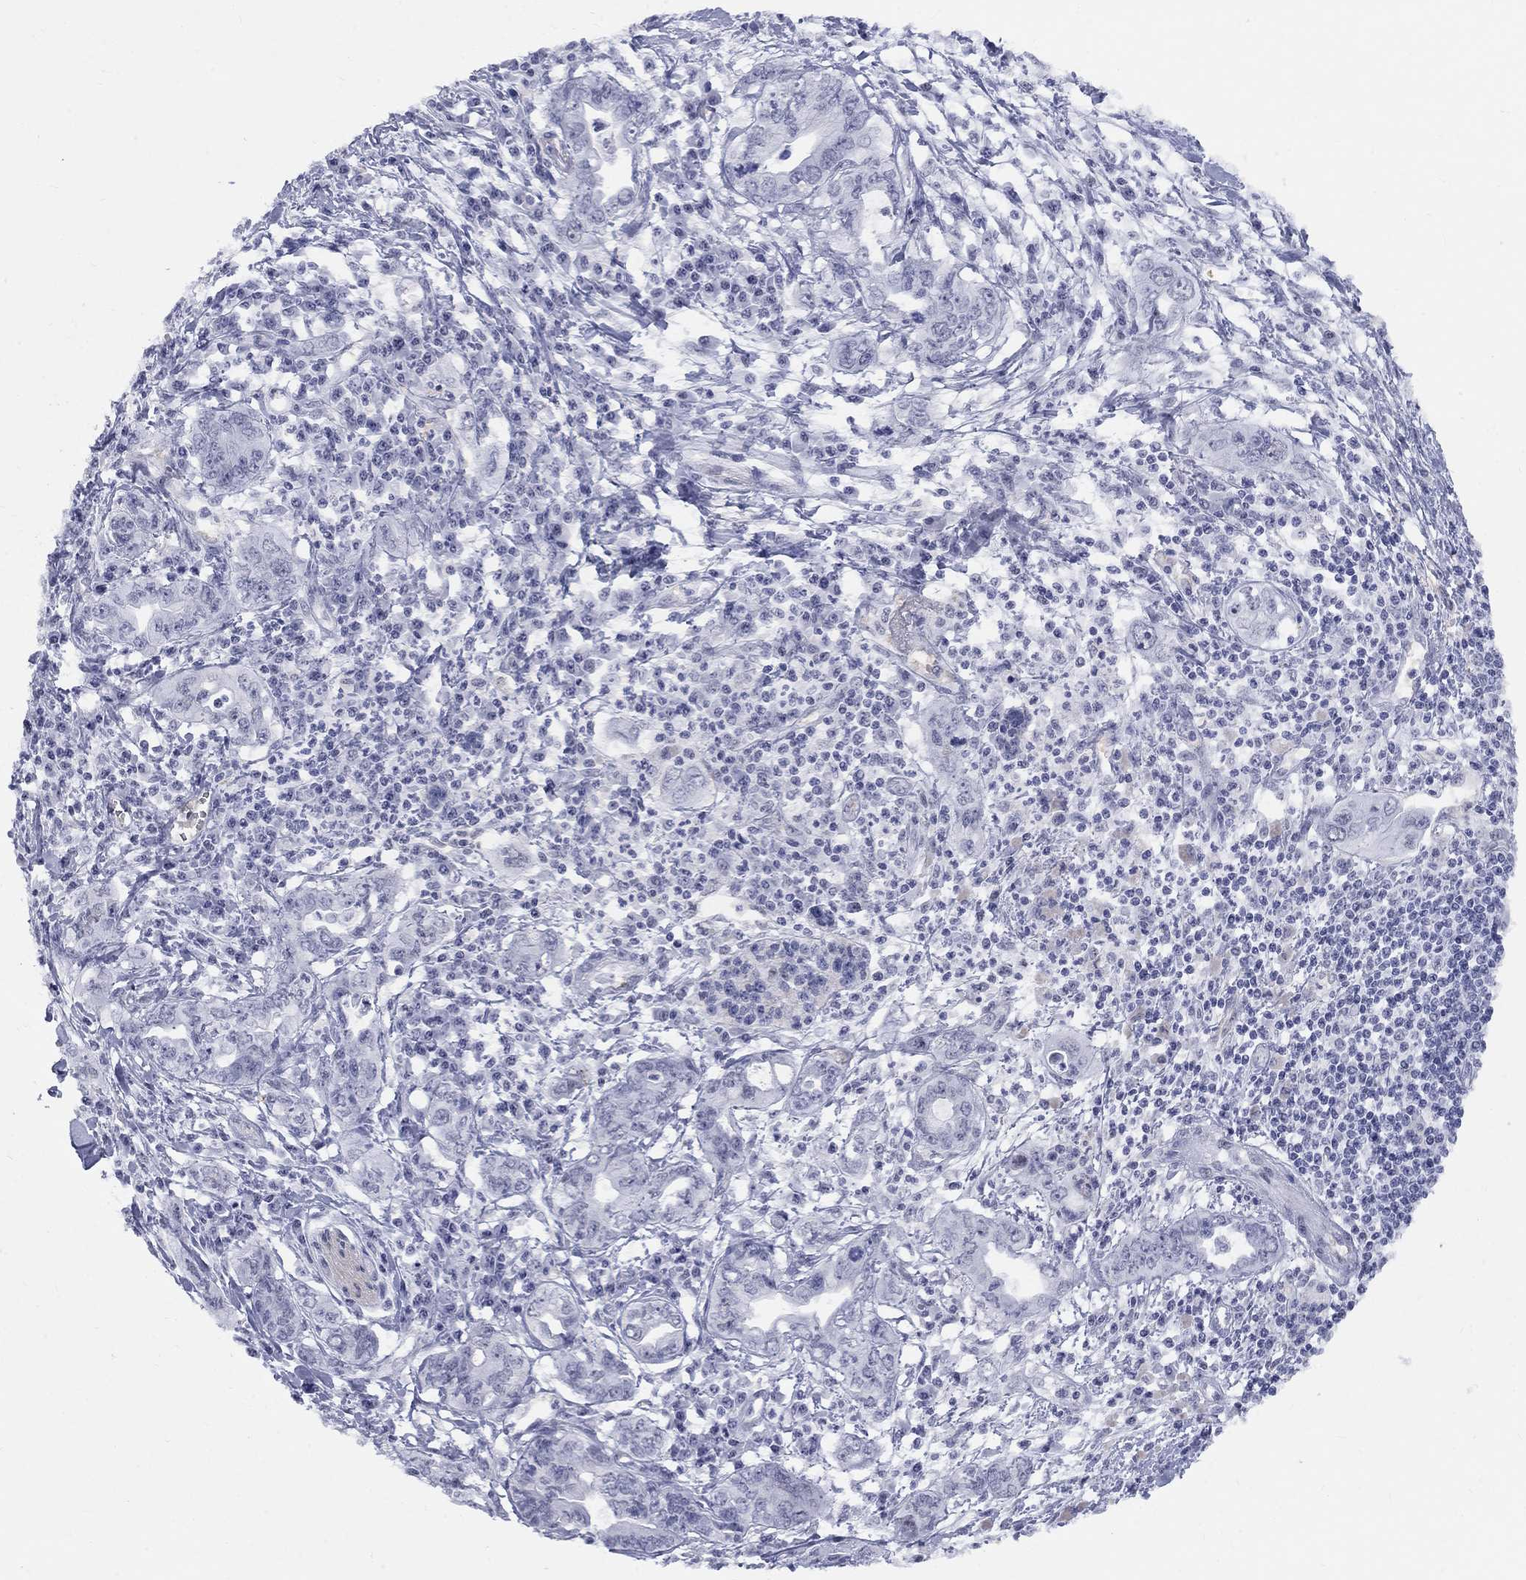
{"staining": {"intensity": "negative", "quantity": "none", "location": "none"}, "tissue": "pancreatic cancer", "cell_type": "Tumor cells", "image_type": "cancer", "snomed": [{"axis": "morphology", "description": "Adenocarcinoma, NOS"}, {"axis": "topography", "description": "Pancreas"}], "caption": "This is a photomicrograph of immunohistochemistry (IHC) staining of pancreatic cancer (adenocarcinoma), which shows no staining in tumor cells.", "gene": "DMTN", "patient": {"sex": "male", "age": 68}}